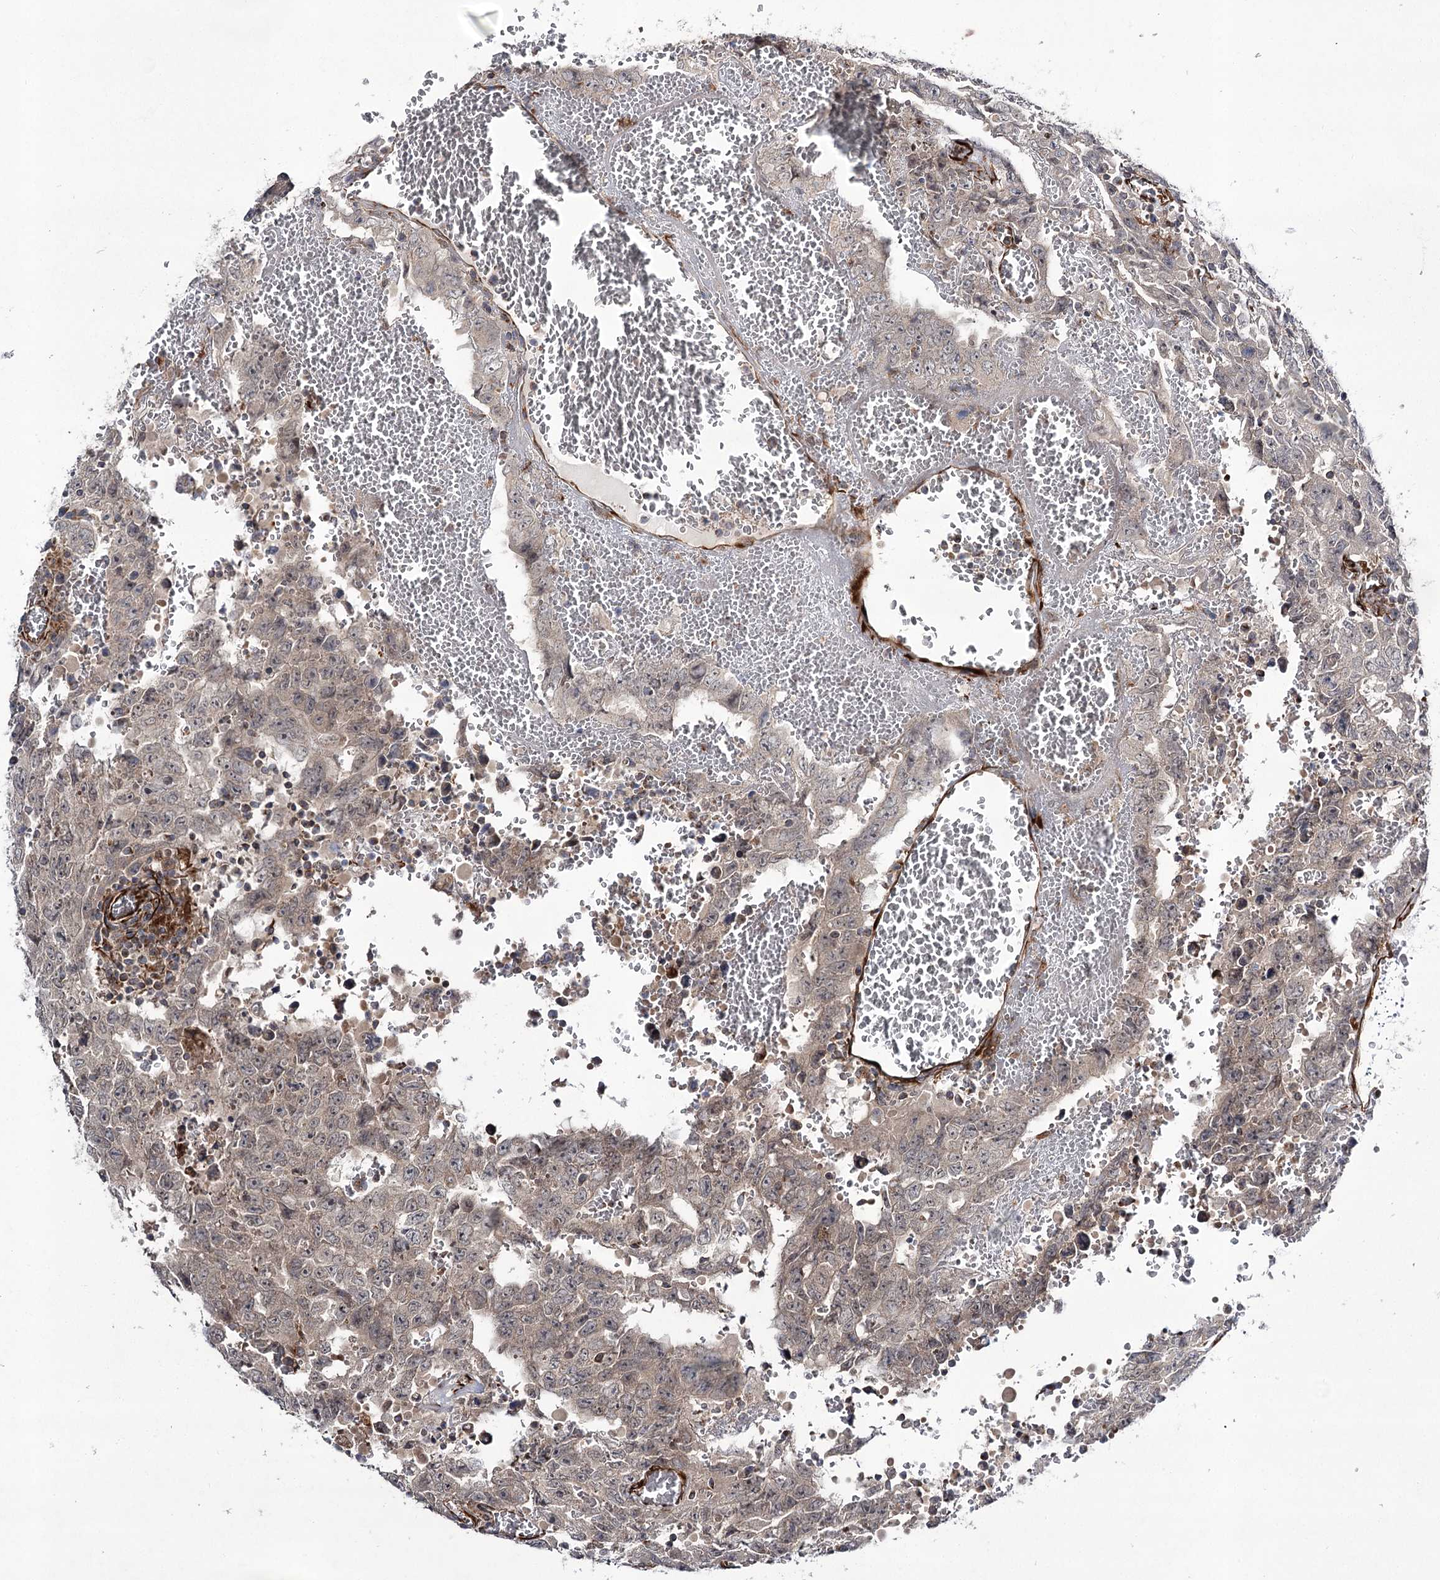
{"staining": {"intensity": "weak", "quantity": "<25%", "location": "cytoplasmic/membranous"}, "tissue": "testis cancer", "cell_type": "Tumor cells", "image_type": "cancer", "snomed": [{"axis": "morphology", "description": "Carcinoma, Embryonal, NOS"}, {"axis": "topography", "description": "Testis"}], "caption": "IHC image of neoplastic tissue: human embryonal carcinoma (testis) stained with DAB exhibits no significant protein expression in tumor cells.", "gene": "DPEP2", "patient": {"sex": "male", "age": 26}}